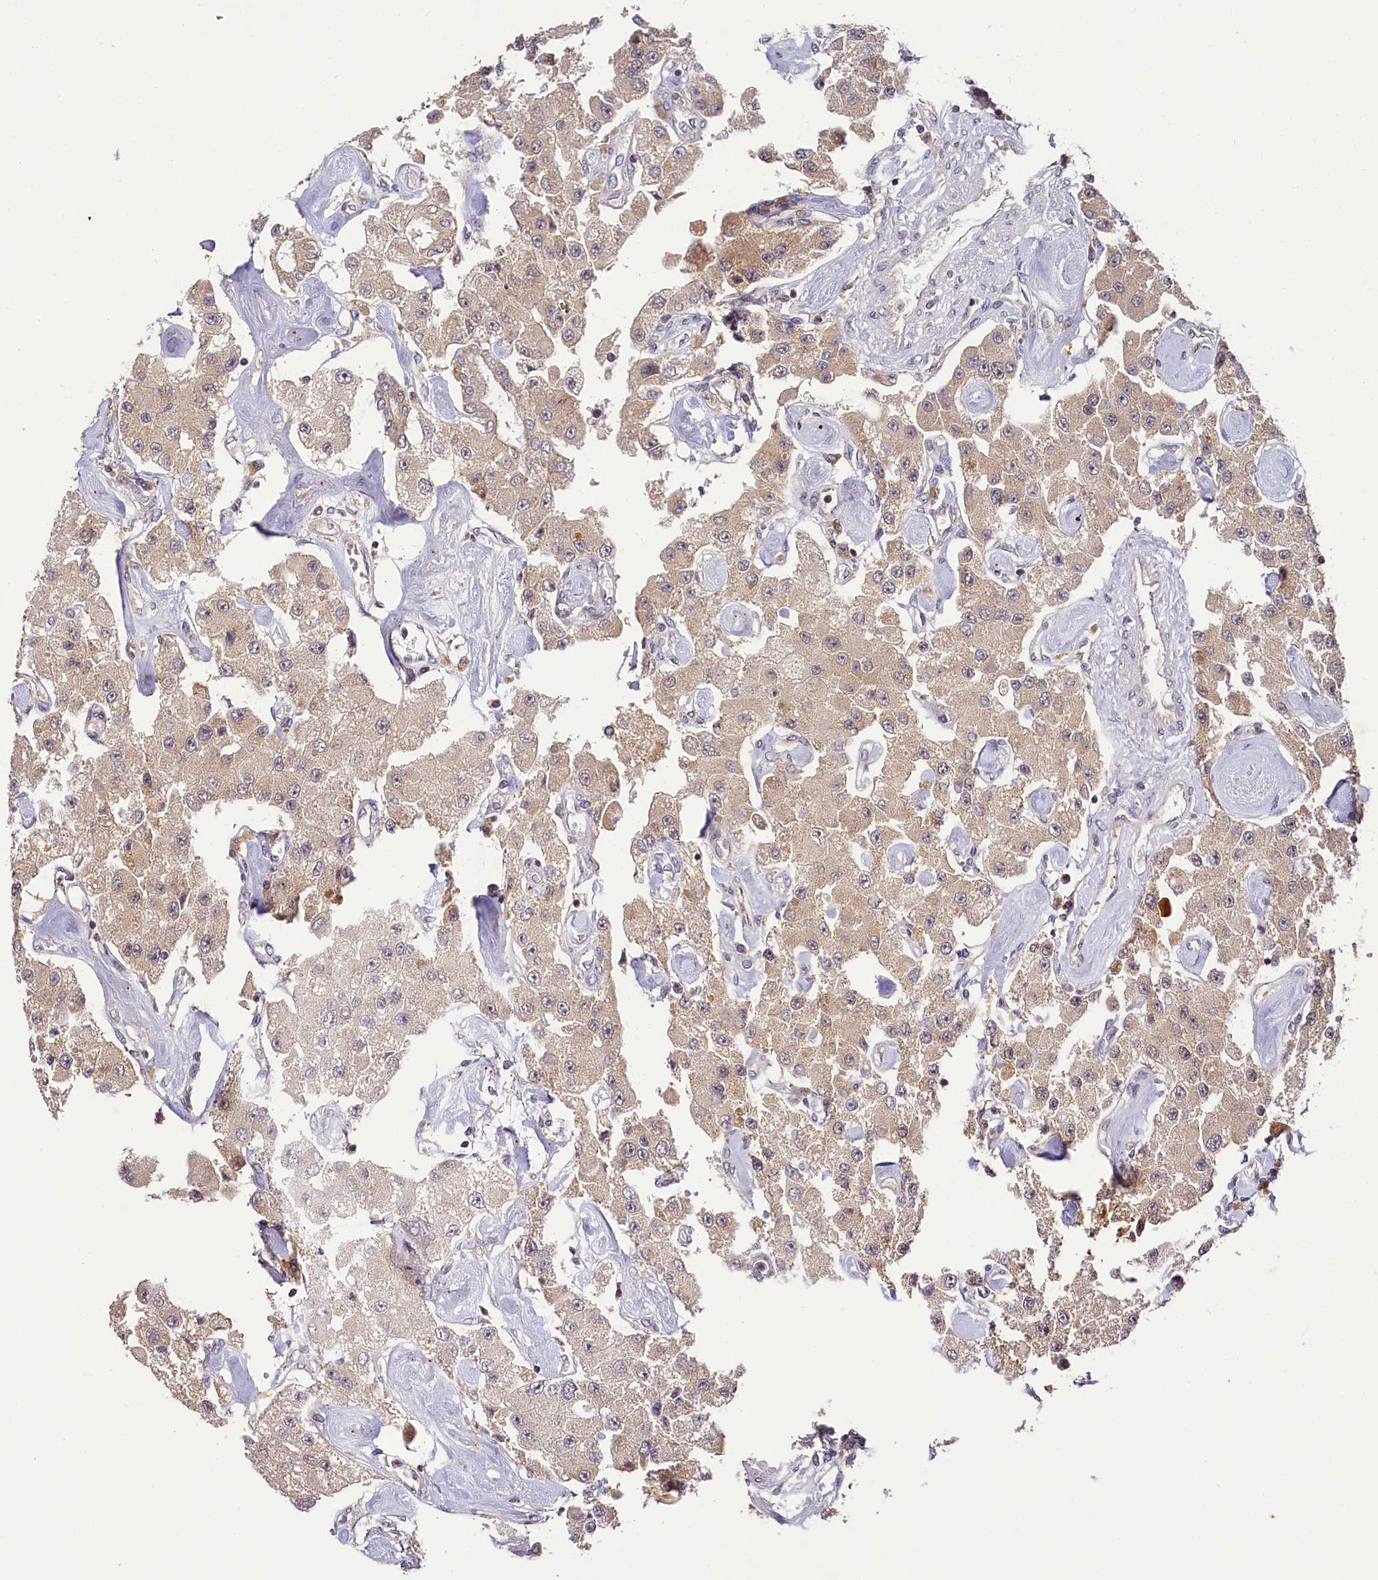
{"staining": {"intensity": "weak", "quantity": ">75%", "location": "cytoplasmic/membranous"}, "tissue": "carcinoid", "cell_type": "Tumor cells", "image_type": "cancer", "snomed": [{"axis": "morphology", "description": "Carcinoid, malignant, NOS"}, {"axis": "topography", "description": "Pancreas"}], "caption": "Protein analysis of carcinoid tissue displays weak cytoplasmic/membranous expression in about >75% of tumor cells.", "gene": "TMEM39A", "patient": {"sex": "male", "age": 41}}